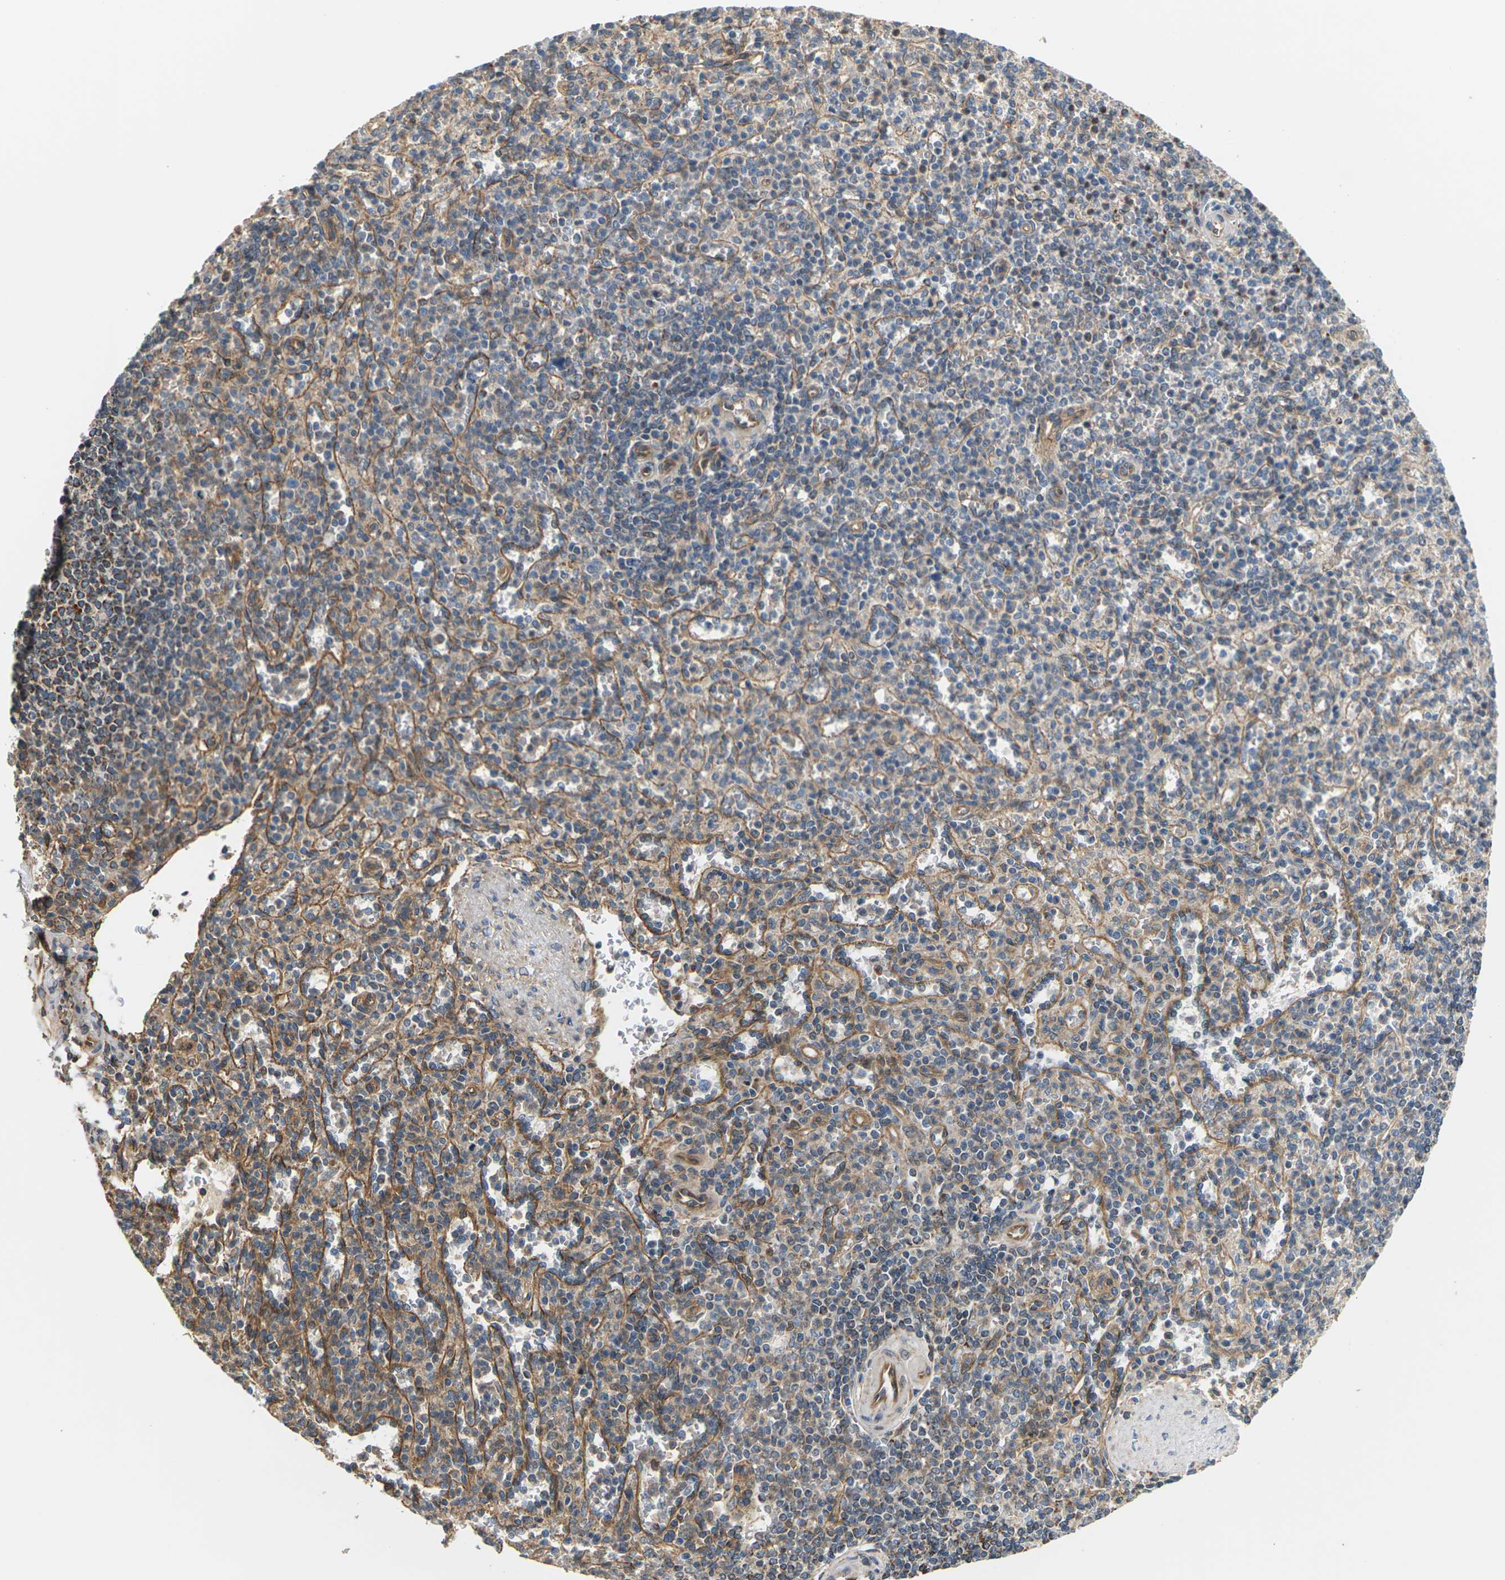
{"staining": {"intensity": "moderate", "quantity": "25%-75%", "location": "cytoplasmic/membranous"}, "tissue": "spleen", "cell_type": "Cells in red pulp", "image_type": "normal", "snomed": [{"axis": "morphology", "description": "Normal tissue, NOS"}, {"axis": "topography", "description": "Spleen"}], "caption": "An image showing moderate cytoplasmic/membranous positivity in about 25%-75% of cells in red pulp in benign spleen, as visualized by brown immunohistochemical staining.", "gene": "PCDHB4", "patient": {"sex": "female", "age": 74}}